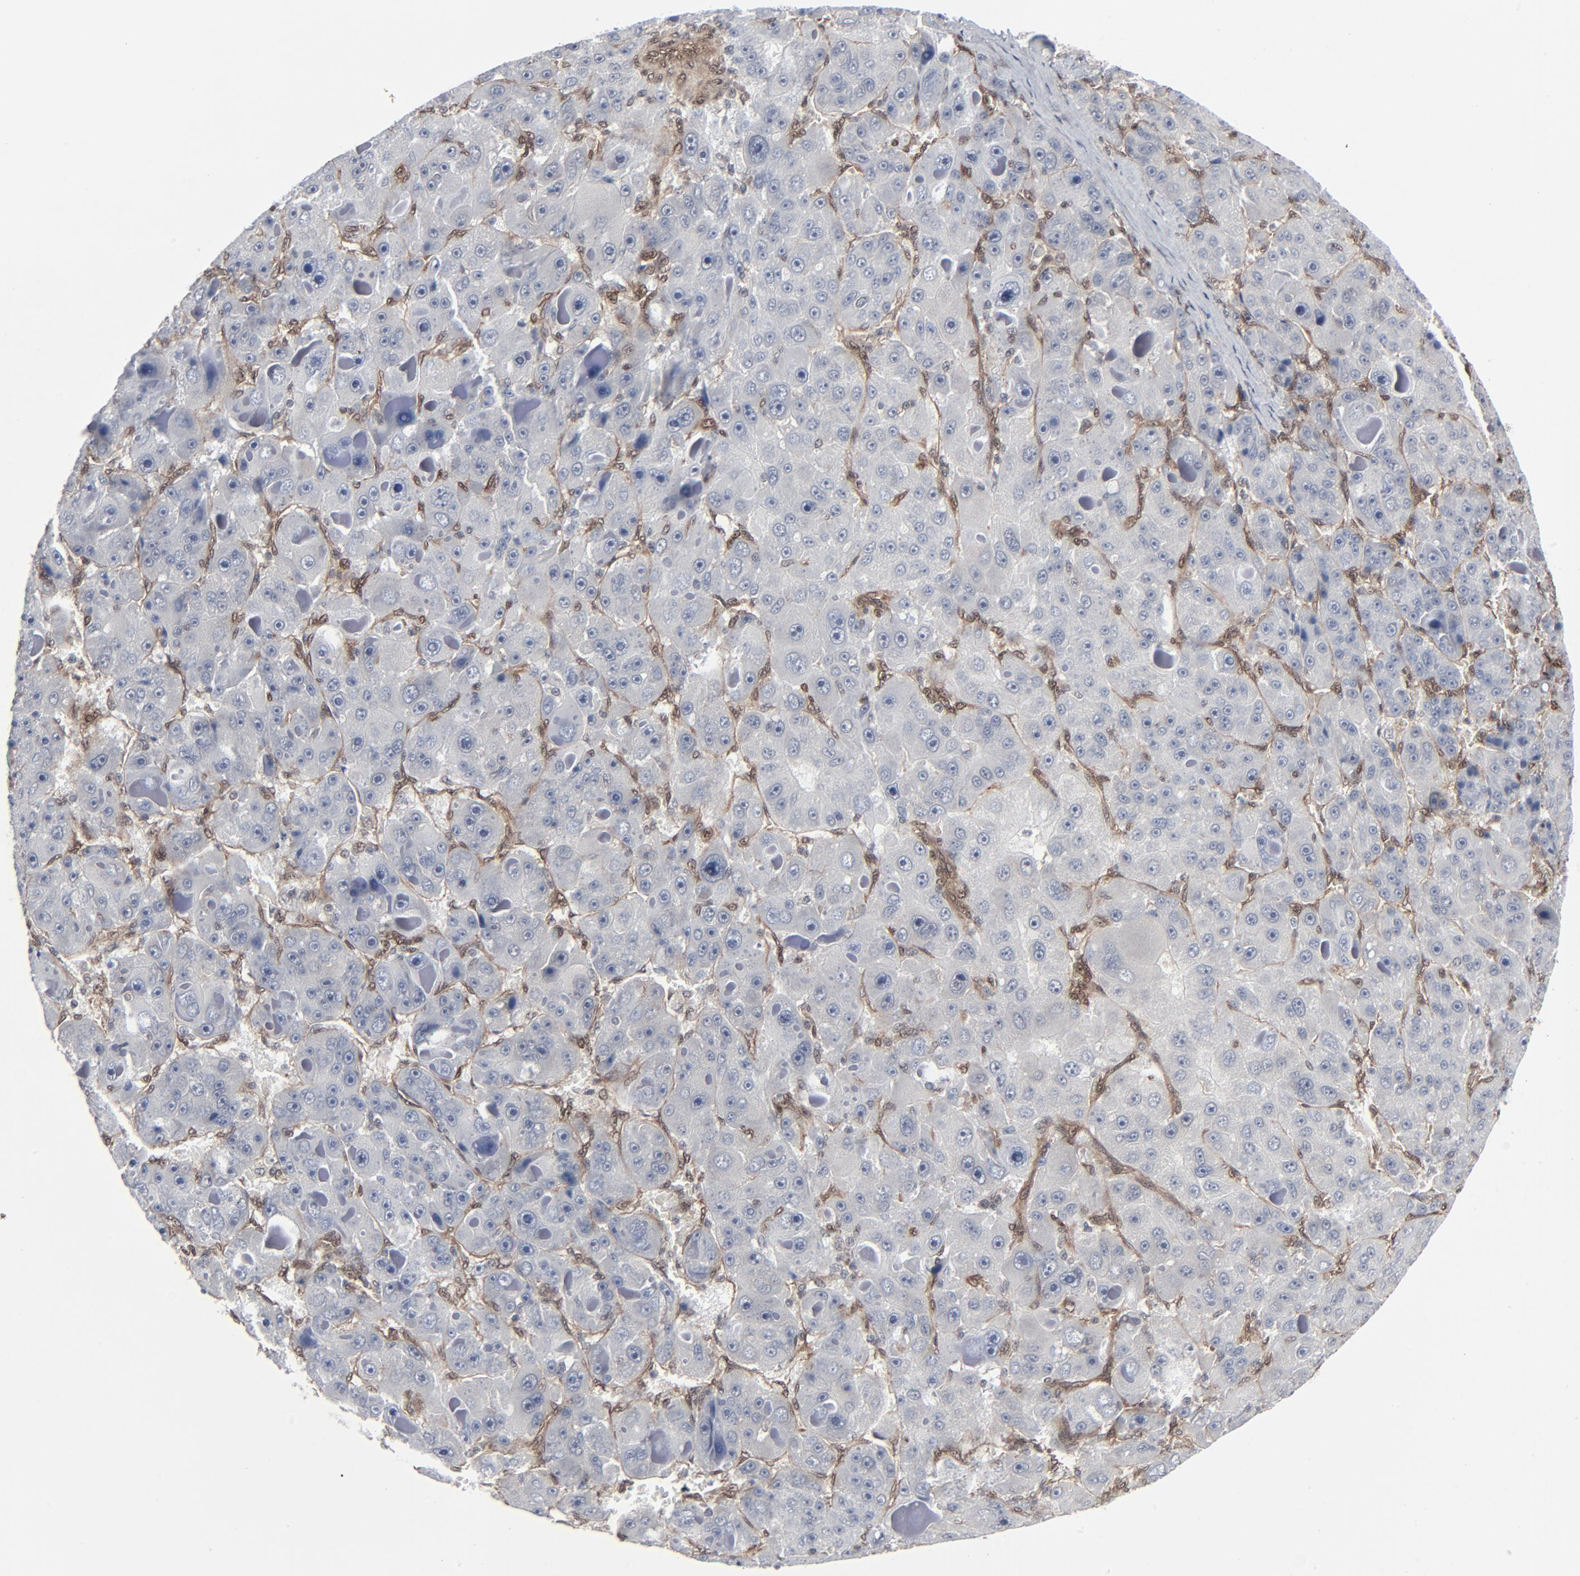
{"staining": {"intensity": "negative", "quantity": "none", "location": "none"}, "tissue": "liver cancer", "cell_type": "Tumor cells", "image_type": "cancer", "snomed": [{"axis": "morphology", "description": "Carcinoma, Hepatocellular, NOS"}, {"axis": "topography", "description": "Liver"}], "caption": "Hepatocellular carcinoma (liver) stained for a protein using immunohistochemistry (IHC) reveals no expression tumor cells.", "gene": "AKT1", "patient": {"sex": "male", "age": 76}}